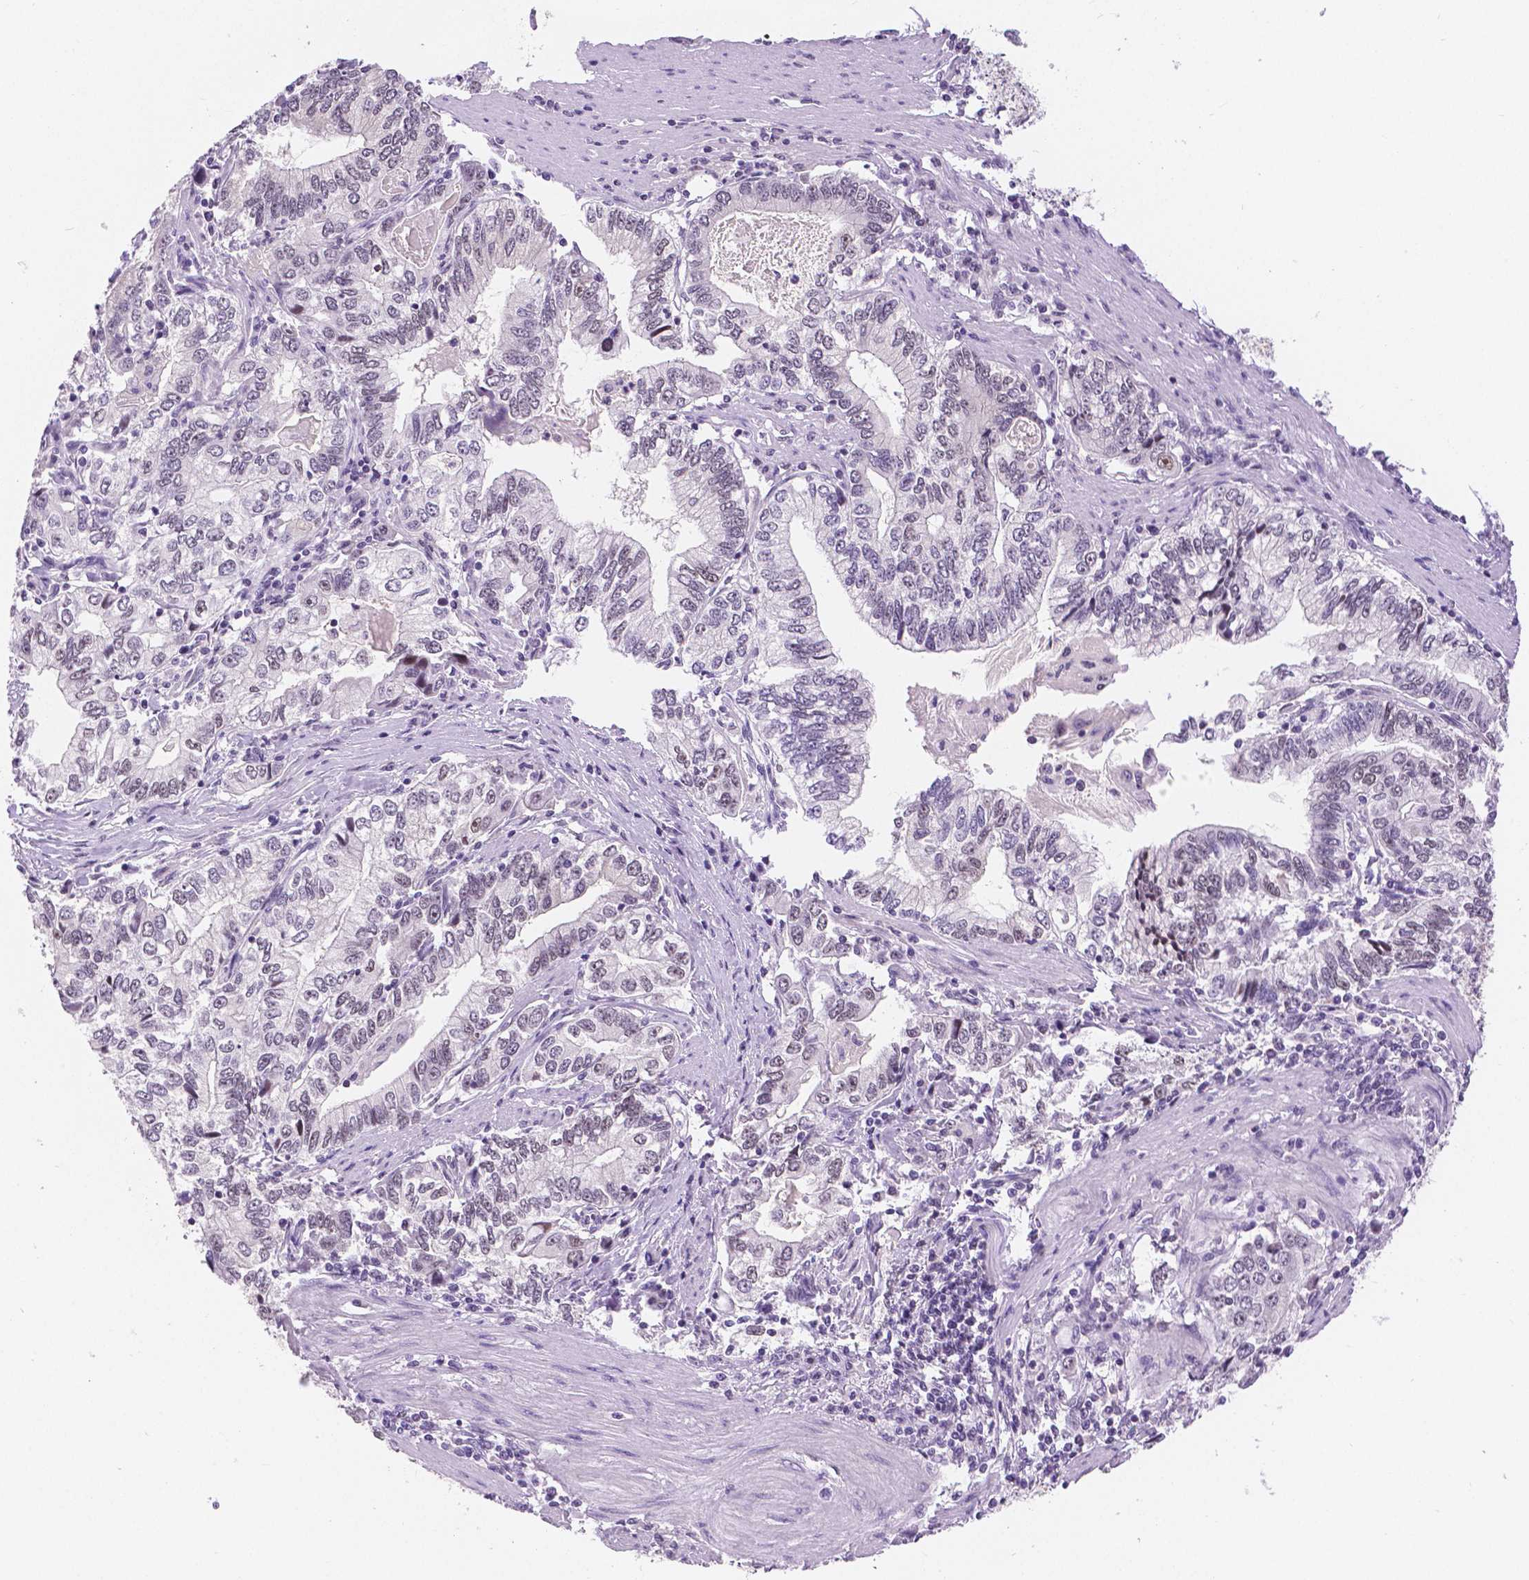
{"staining": {"intensity": "negative", "quantity": "none", "location": "none"}, "tissue": "stomach cancer", "cell_type": "Tumor cells", "image_type": "cancer", "snomed": [{"axis": "morphology", "description": "Adenocarcinoma, NOS"}, {"axis": "topography", "description": "Stomach, lower"}], "caption": "Immunohistochemistry (IHC) histopathology image of neoplastic tissue: human stomach cancer (adenocarcinoma) stained with DAB displays no significant protein staining in tumor cells. (Immunohistochemistry, brightfield microscopy, high magnification).", "gene": "NHP2", "patient": {"sex": "female", "age": 72}}